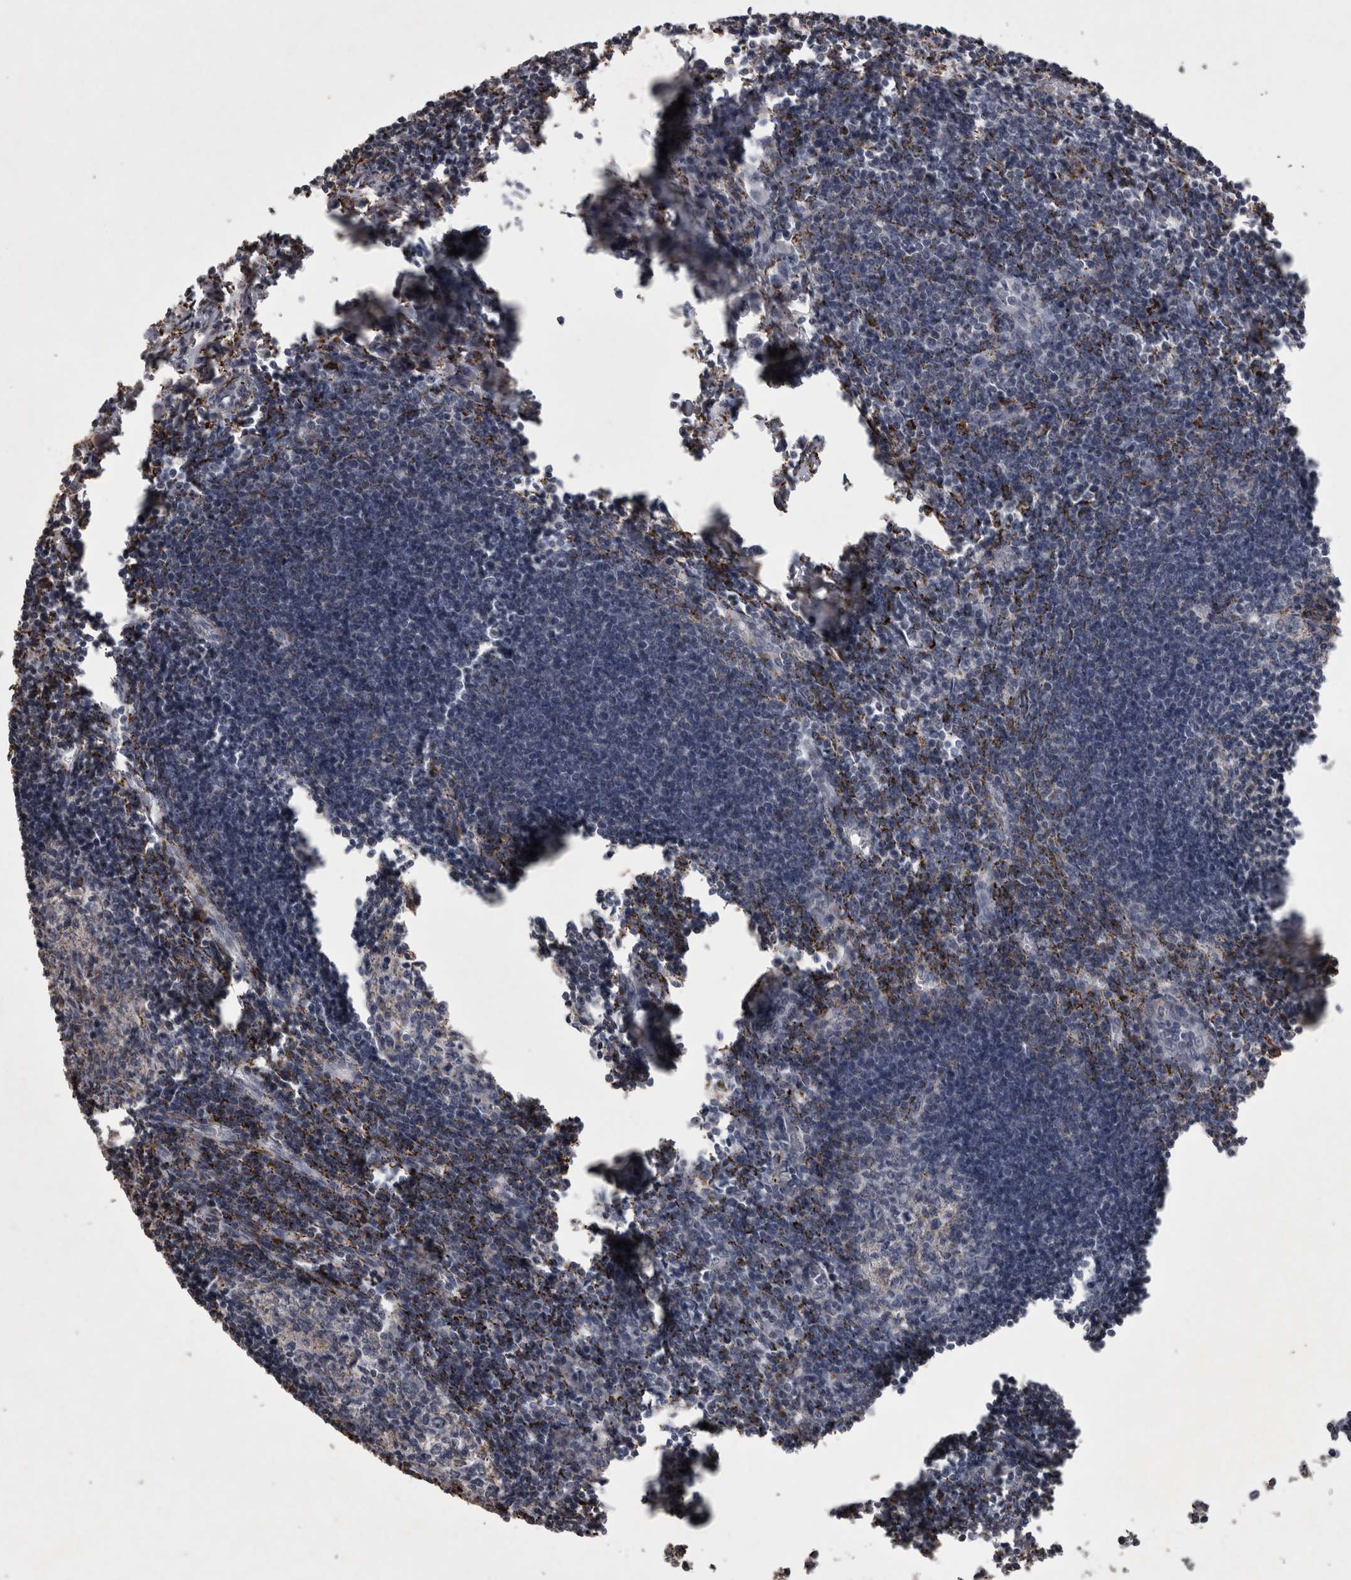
{"staining": {"intensity": "moderate", "quantity": "<25%", "location": "cytoplasmic/membranous"}, "tissue": "lymph node", "cell_type": "Germinal center cells", "image_type": "normal", "snomed": [{"axis": "morphology", "description": "Normal tissue, NOS"}, {"axis": "morphology", "description": "Malignant melanoma, Metastatic site"}, {"axis": "topography", "description": "Lymph node"}], "caption": "Protein expression analysis of unremarkable human lymph node reveals moderate cytoplasmic/membranous staining in about <25% of germinal center cells.", "gene": "DKK3", "patient": {"sex": "male", "age": 41}}